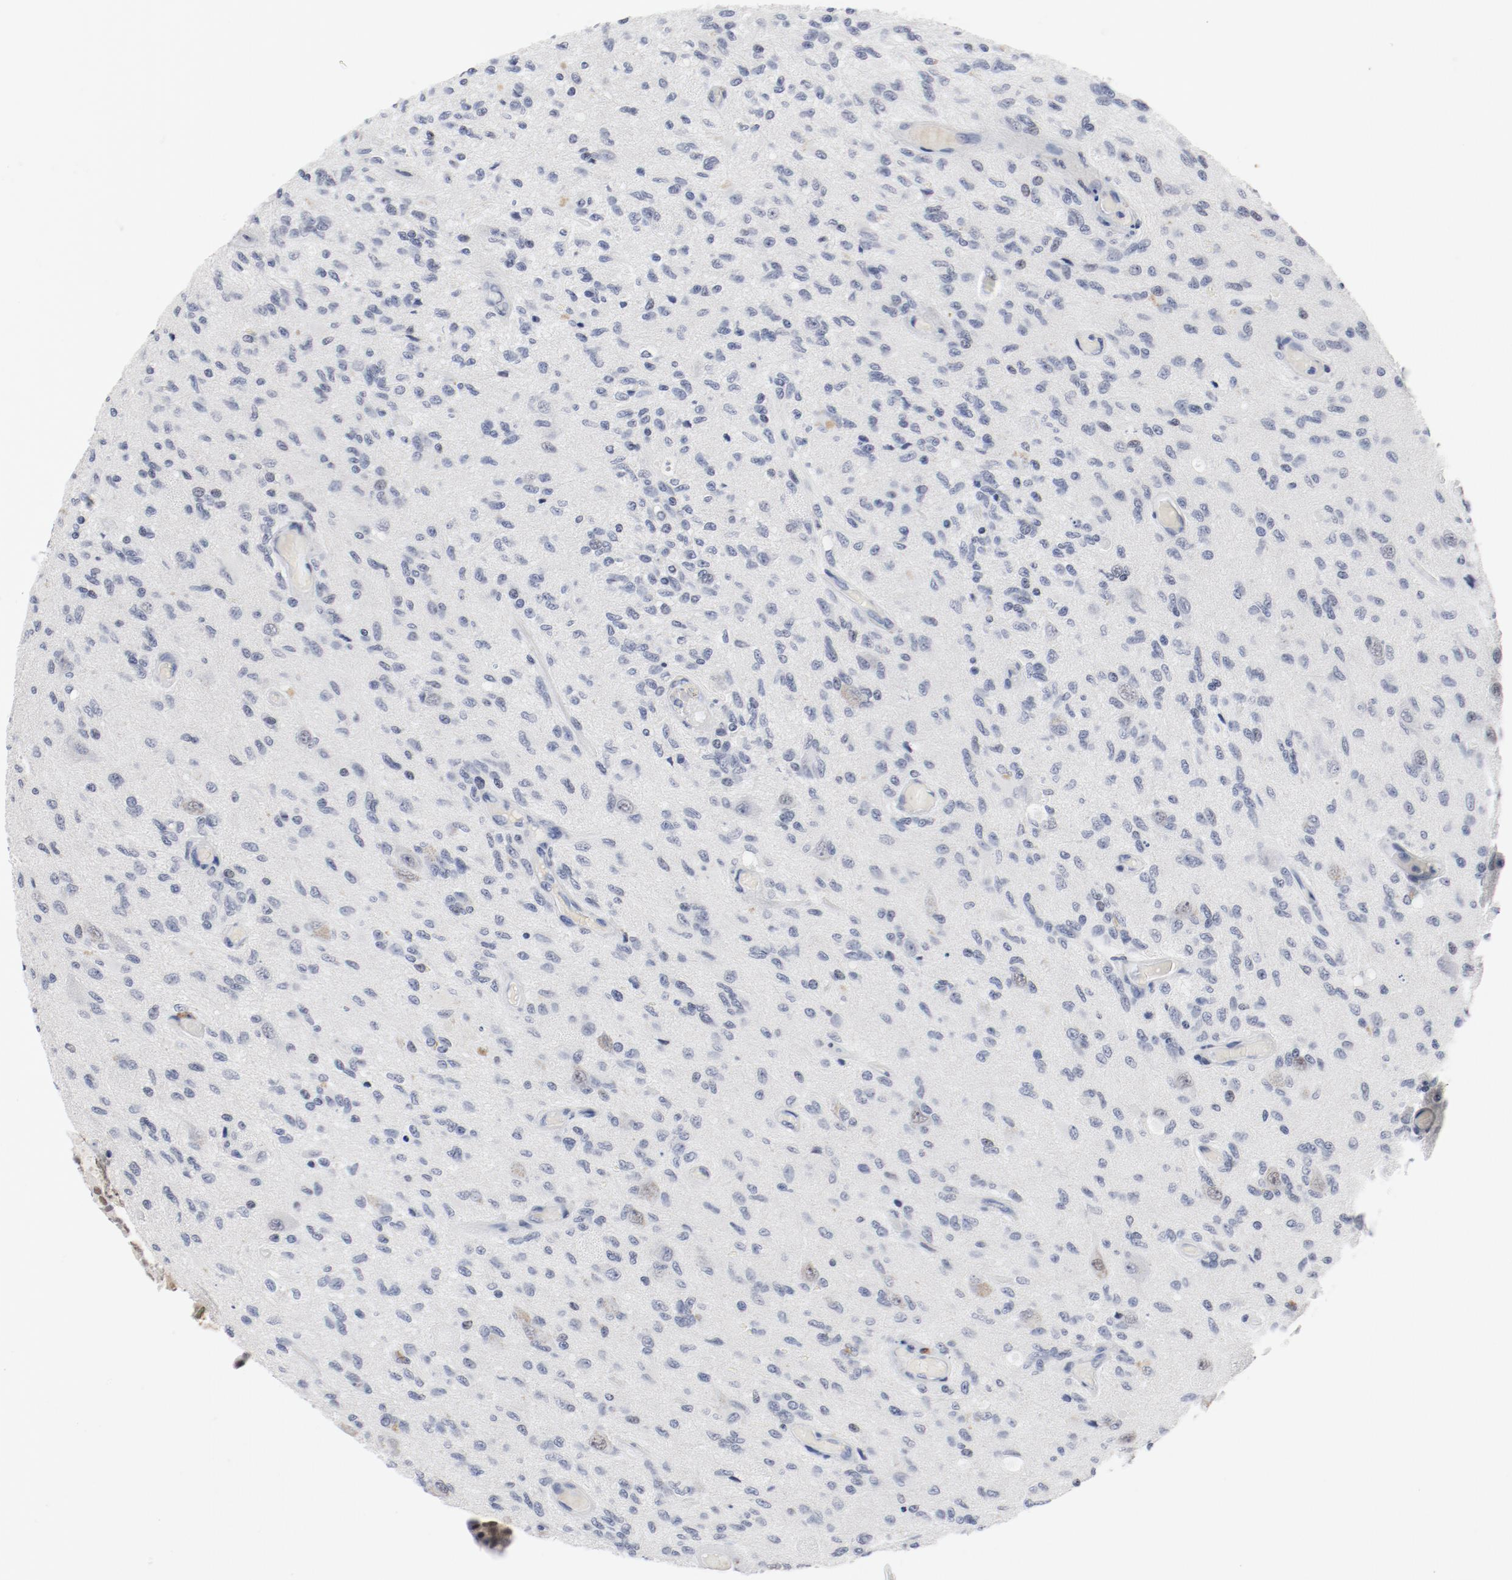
{"staining": {"intensity": "negative", "quantity": "none", "location": "none"}, "tissue": "glioma", "cell_type": "Tumor cells", "image_type": "cancer", "snomed": [{"axis": "morphology", "description": "Normal tissue, NOS"}, {"axis": "morphology", "description": "Glioma, malignant, High grade"}, {"axis": "topography", "description": "Cerebral cortex"}], "caption": "Histopathology image shows no significant protein positivity in tumor cells of glioma. (IHC, brightfield microscopy, high magnification).", "gene": "ARNT", "patient": {"sex": "male", "age": 77}}